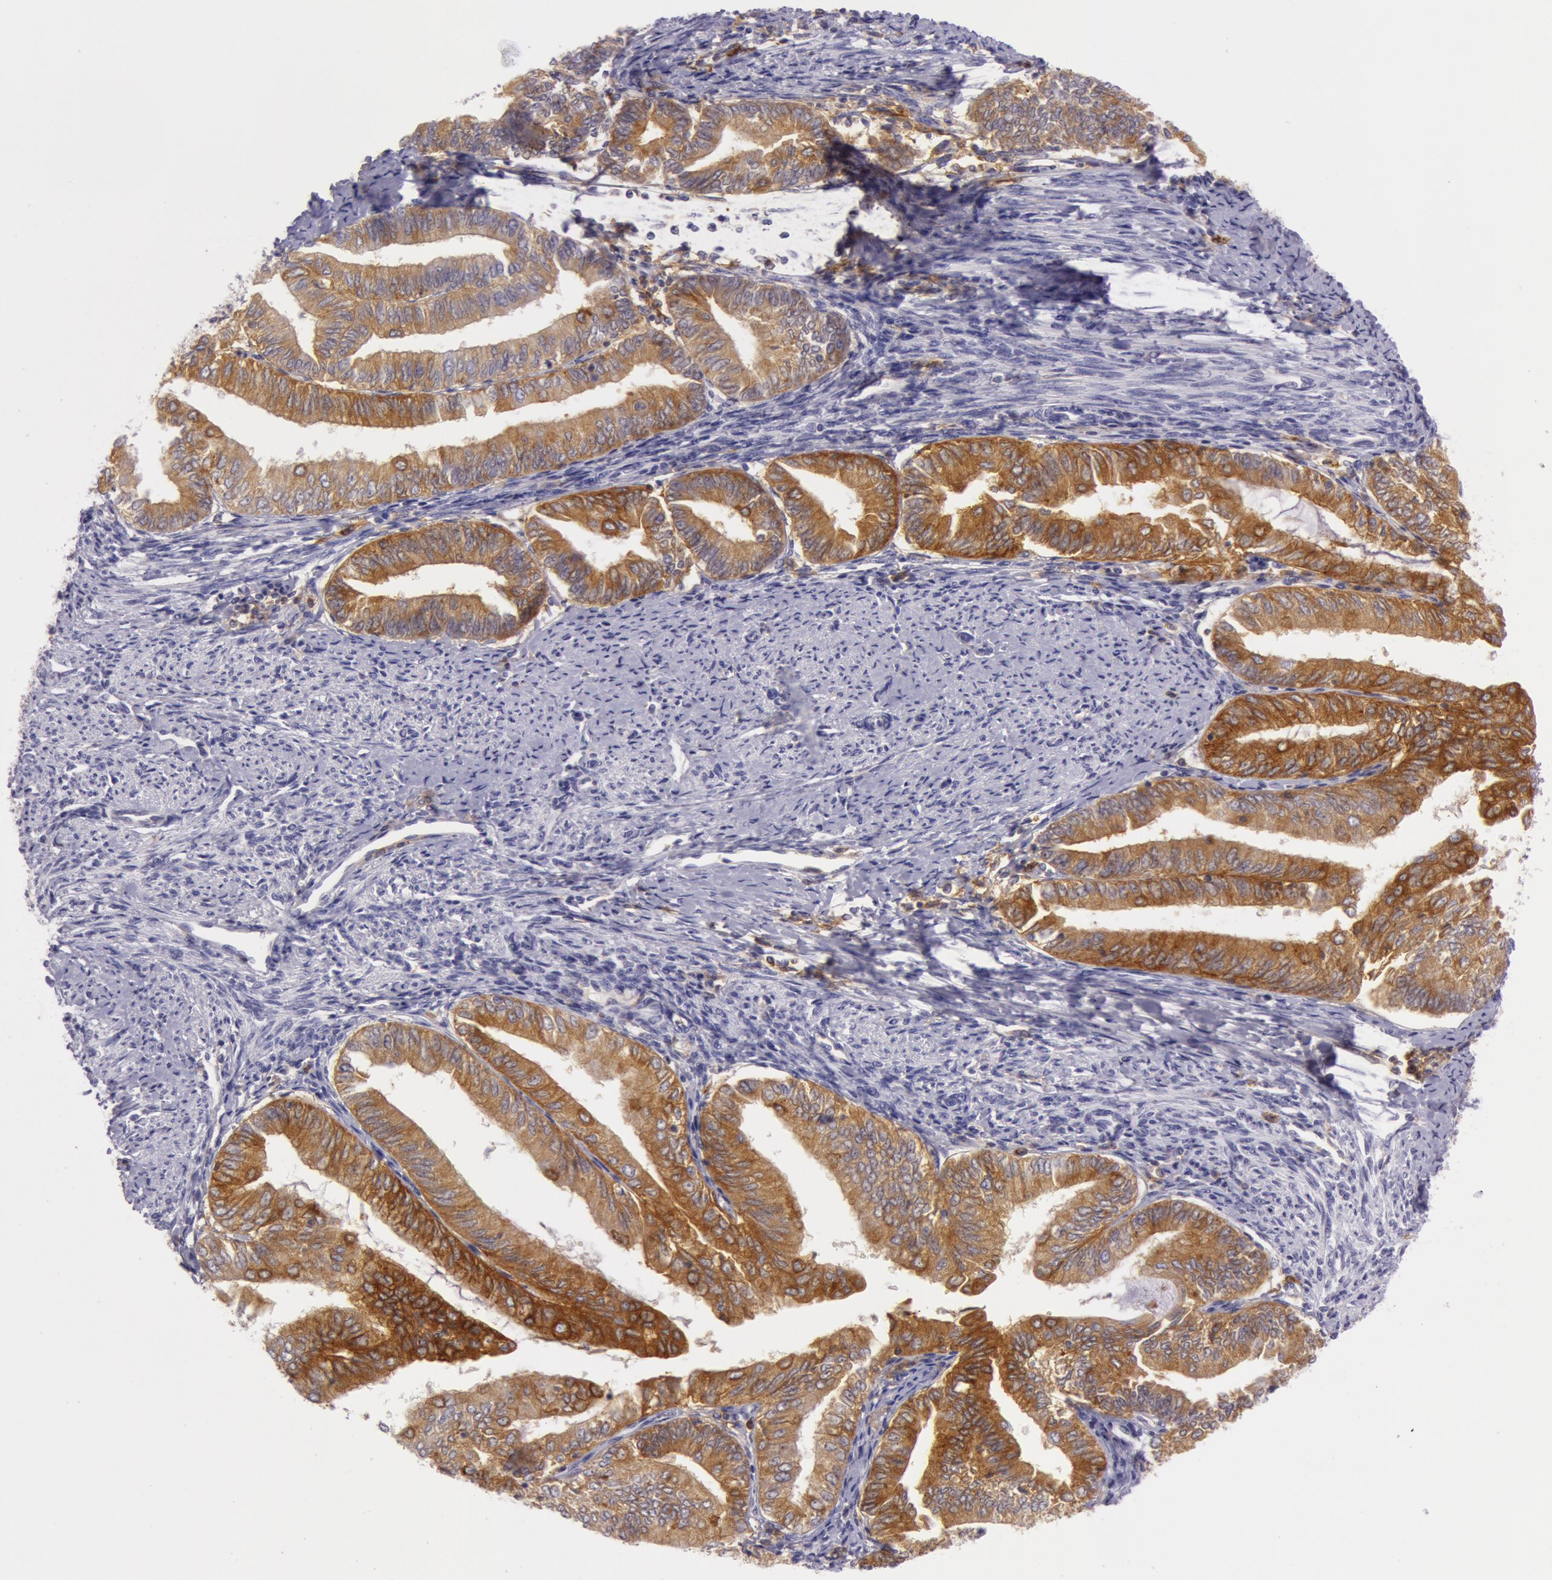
{"staining": {"intensity": "strong", "quantity": ">75%", "location": "cytoplasmic/membranous"}, "tissue": "endometrial cancer", "cell_type": "Tumor cells", "image_type": "cancer", "snomed": [{"axis": "morphology", "description": "Adenocarcinoma, NOS"}, {"axis": "topography", "description": "Endometrium"}], "caption": "DAB immunohistochemical staining of human endometrial cancer (adenocarcinoma) demonstrates strong cytoplasmic/membranous protein expression in about >75% of tumor cells.", "gene": "LY75", "patient": {"sex": "female", "age": 66}}